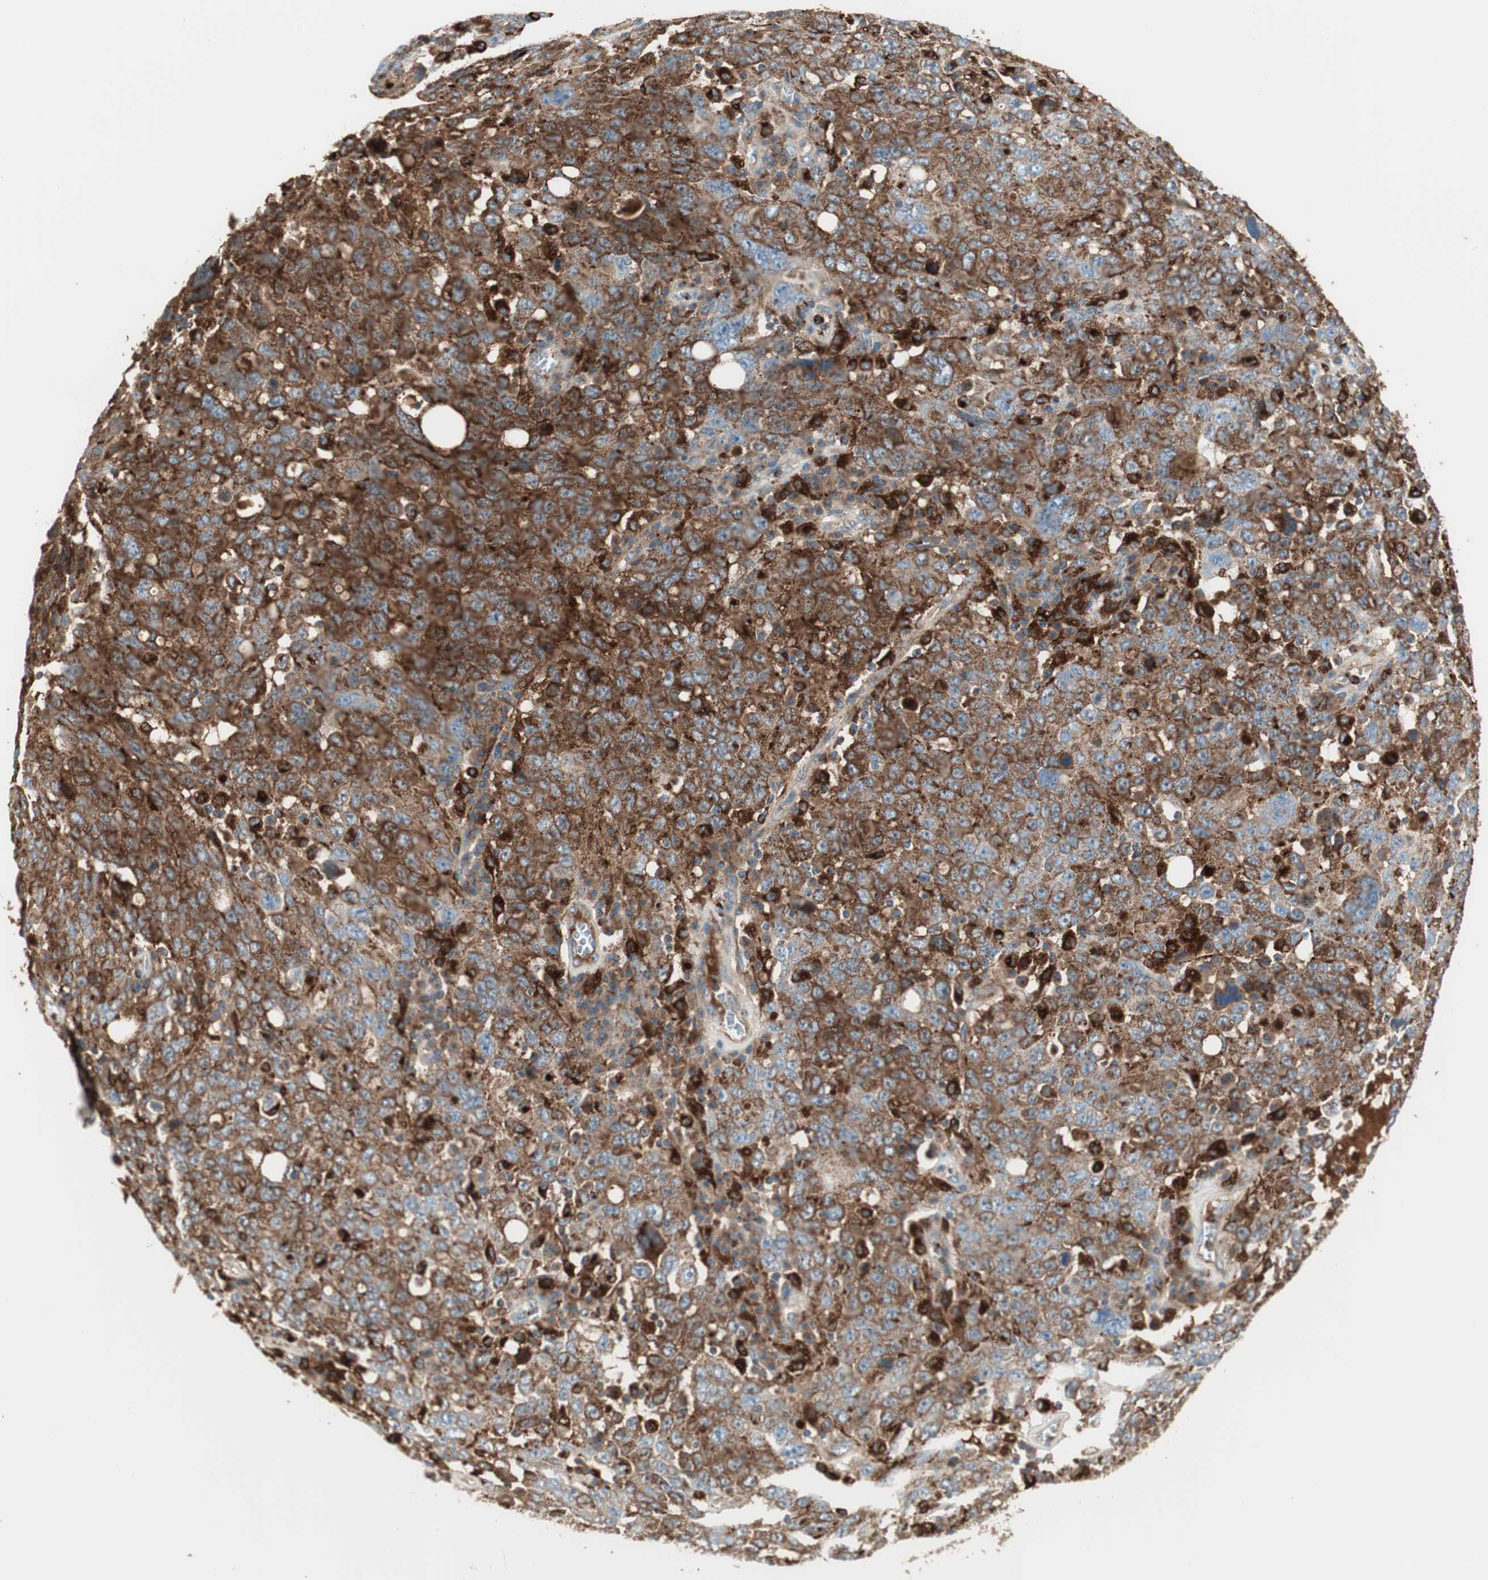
{"staining": {"intensity": "moderate", "quantity": "25%-75%", "location": "cytoplasmic/membranous"}, "tissue": "ovarian cancer", "cell_type": "Tumor cells", "image_type": "cancer", "snomed": [{"axis": "morphology", "description": "Carcinoma, endometroid"}, {"axis": "topography", "description": "Ovary"}], "caption": "An image showing moderate cytoplasmic/membranous expression in approximately 25%-75% of tumor cells in ovarian endometroid carcinoma, as visualized by brown immunohistochemical staining.", "gene": "ATP6V1G1", "patient": {"sex": "female", "age": 62}}